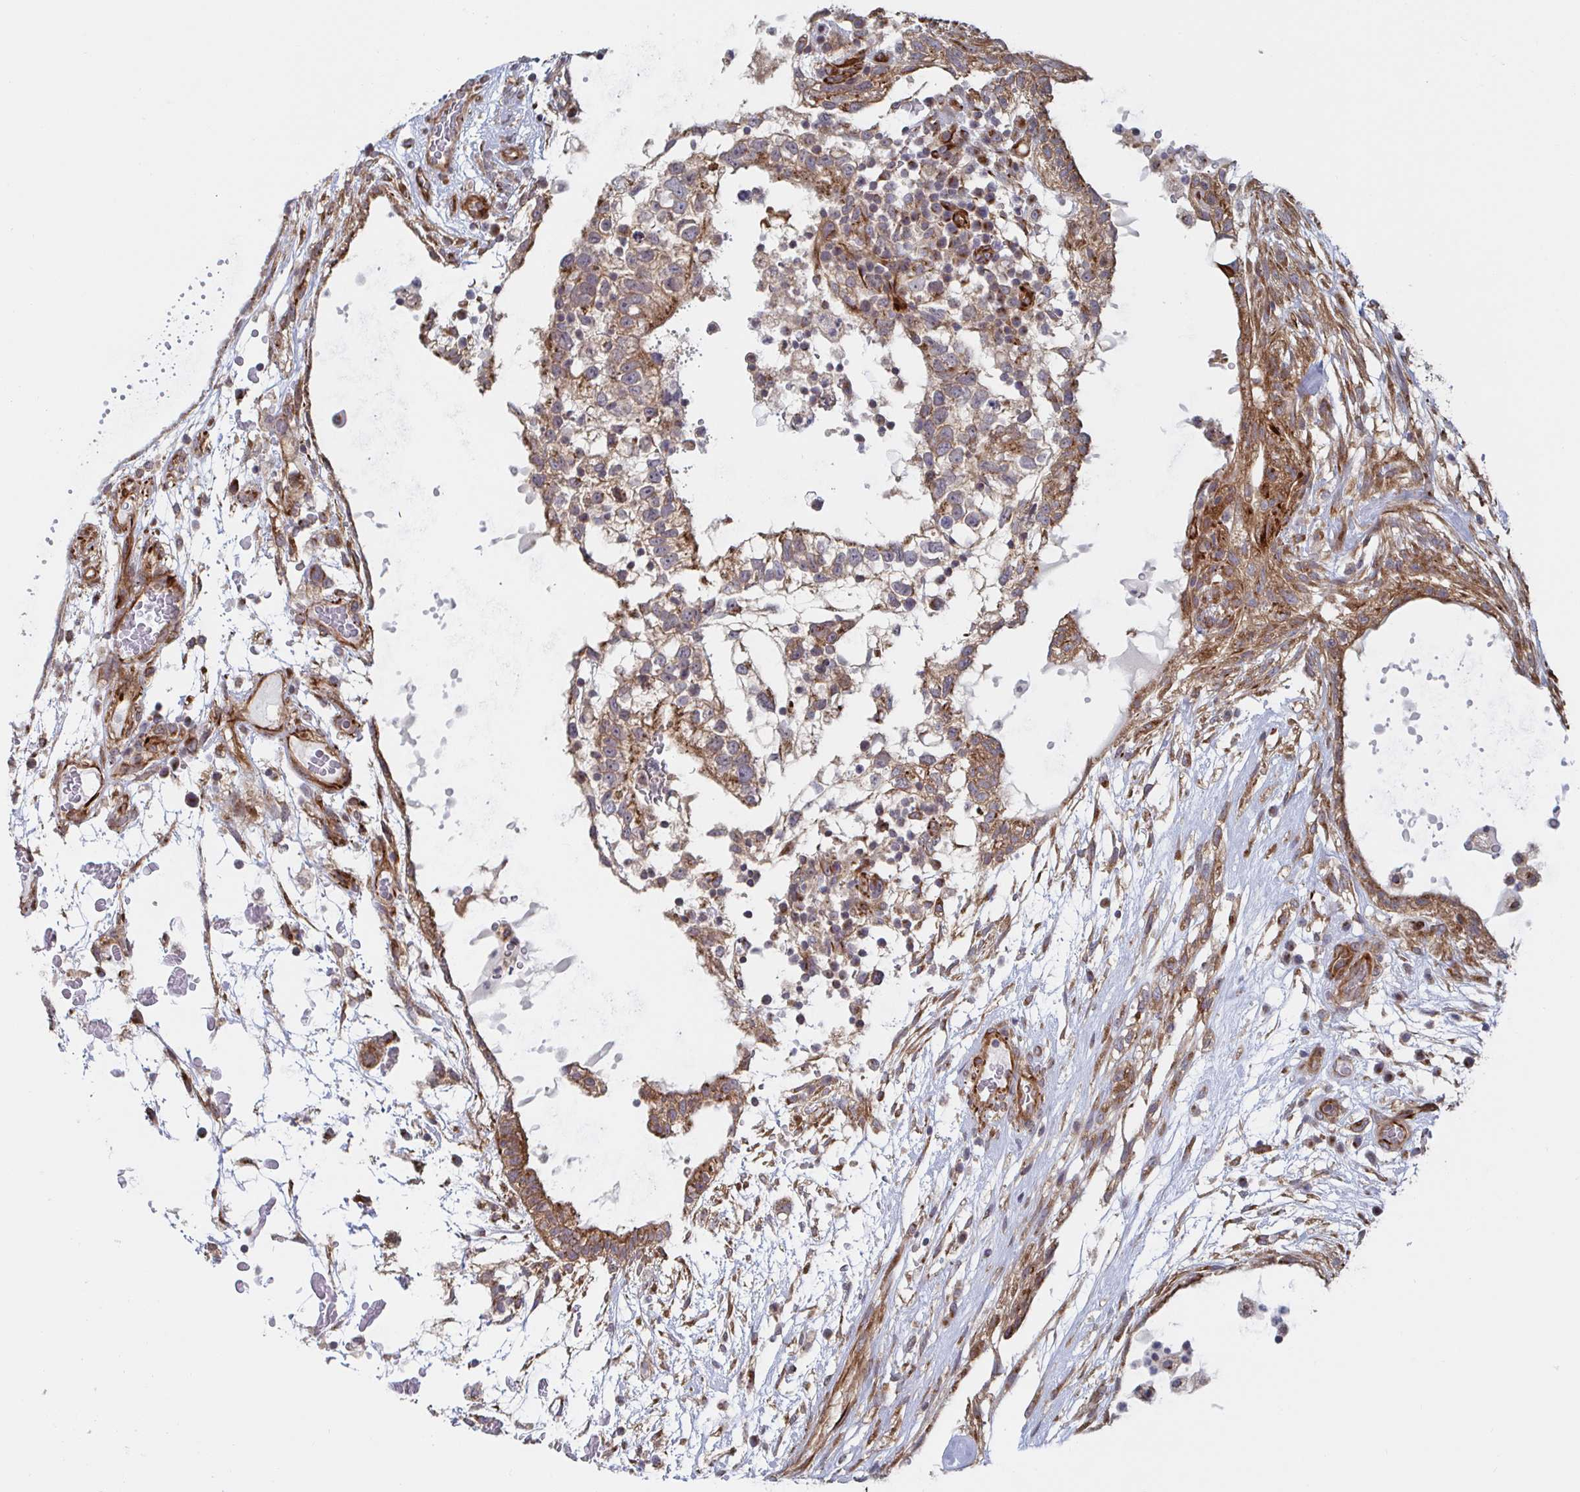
{"staining": {"intensity": "moderate", "quantity": ">75%", "location": "cytoplasmic/membranous"}, "tissue": "testis cancer", "cell_type": "Tumor cells", "image_type": "cancer", "snomed": [{"axis": "morphology", "description": "Carcinoma, Embryonal, NOS"}, {"axis": "topography", "description": "Testis"}], "caption": "Protein analysis of testis cancer (embryonal carcinoma) tissue displays moderate cytoplasmic/membranous expression in approximately >75% of tumor cells.", "gene": "DVL3", "patient": {"sex": "male", "age": 32}}